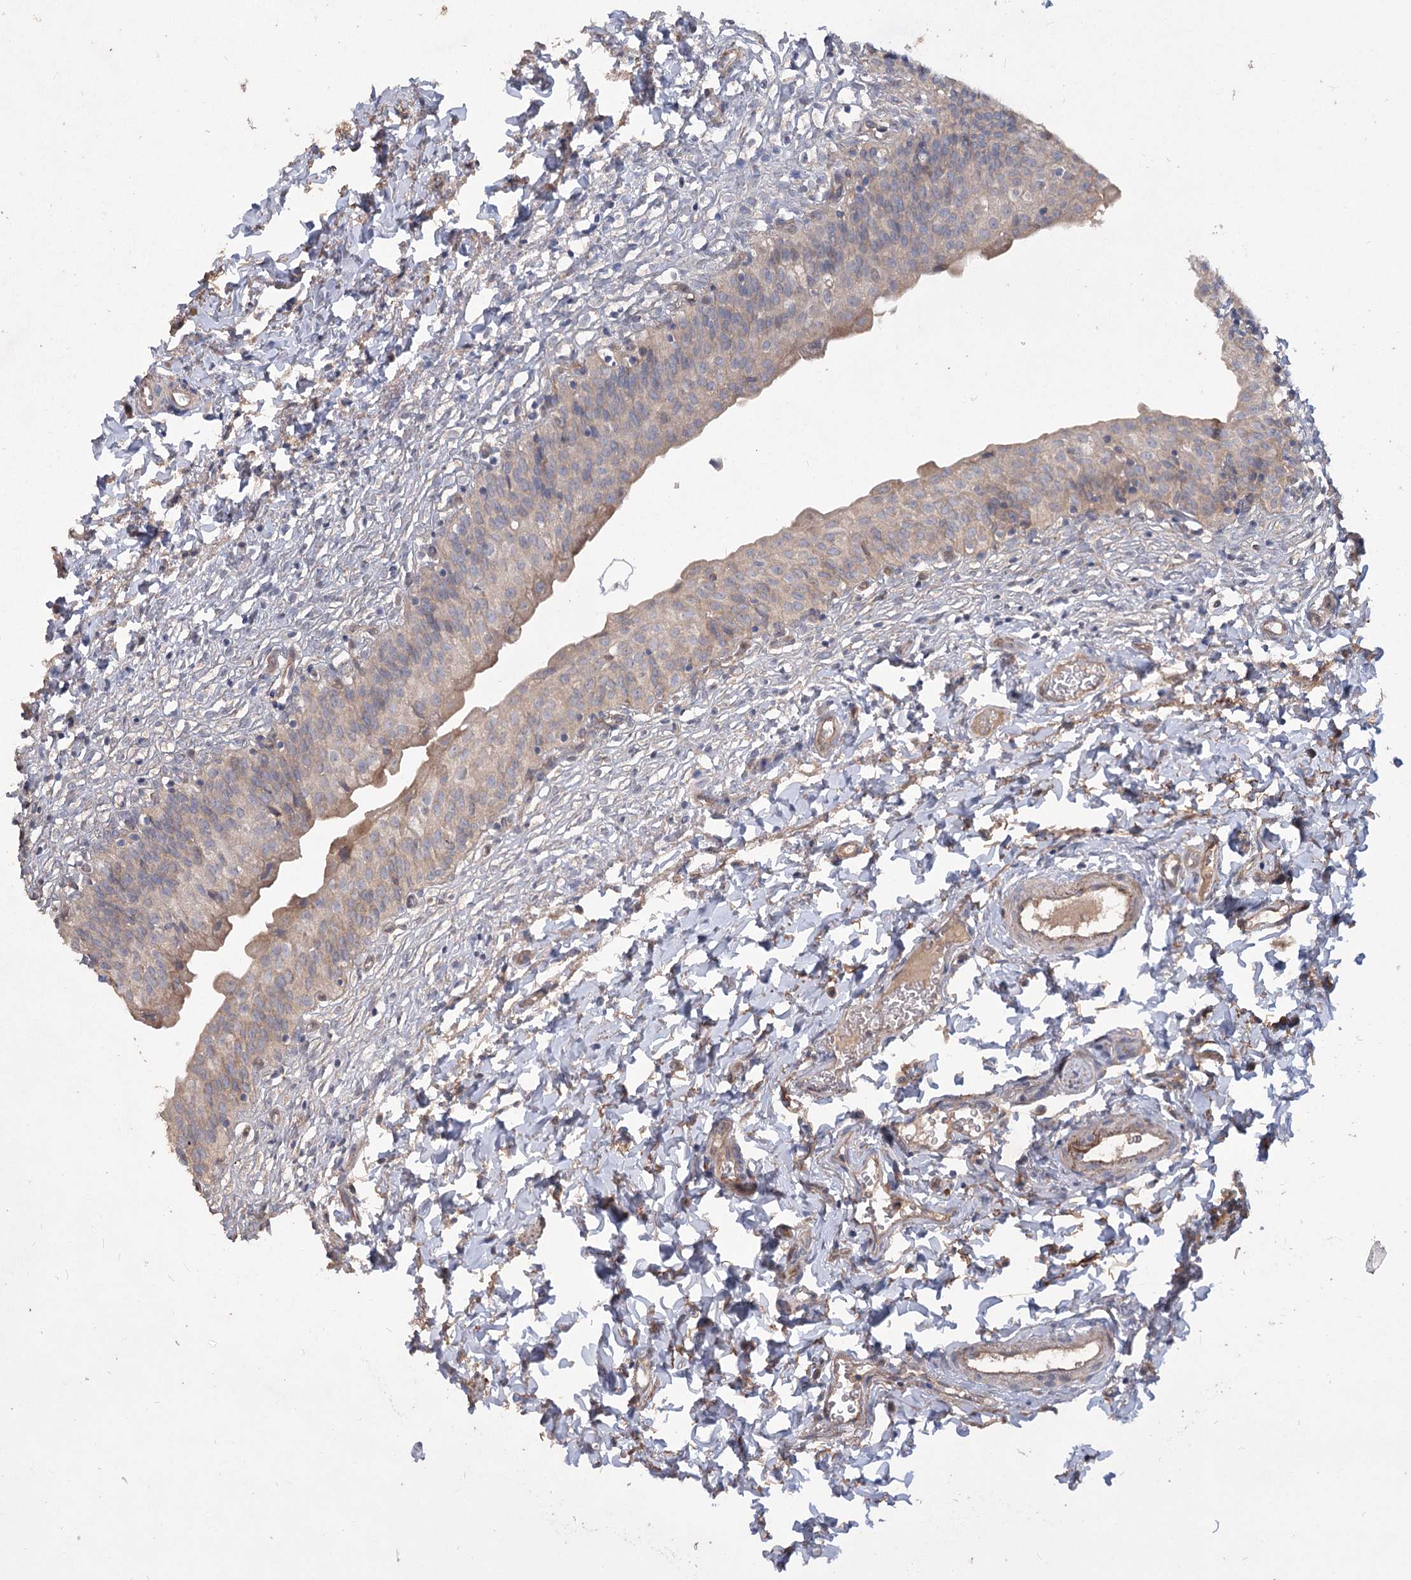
{"staining": {"intensity": "moderate", "quantity": "25%-75%", "location": "cytoplasmic/membranous"}, "tissue": "urinary bladder", "cell_type": "Urothelial cells", "image_type": "normal", "snomed": [{"axis": "morphology", "description": "Normal tissue, NOS"}, {"axis": "topography", "description": "Urinary bladder"}], "caption": "Urinary bladder stained with DAB immunohistochemistry (IHC) shows medium levels of moderate cytoplasmic/membranous positivity in approximately 25%-75% of urothelial cells.", "gene": "RIN2", "patient": {"sex": "male", "age": 55}}